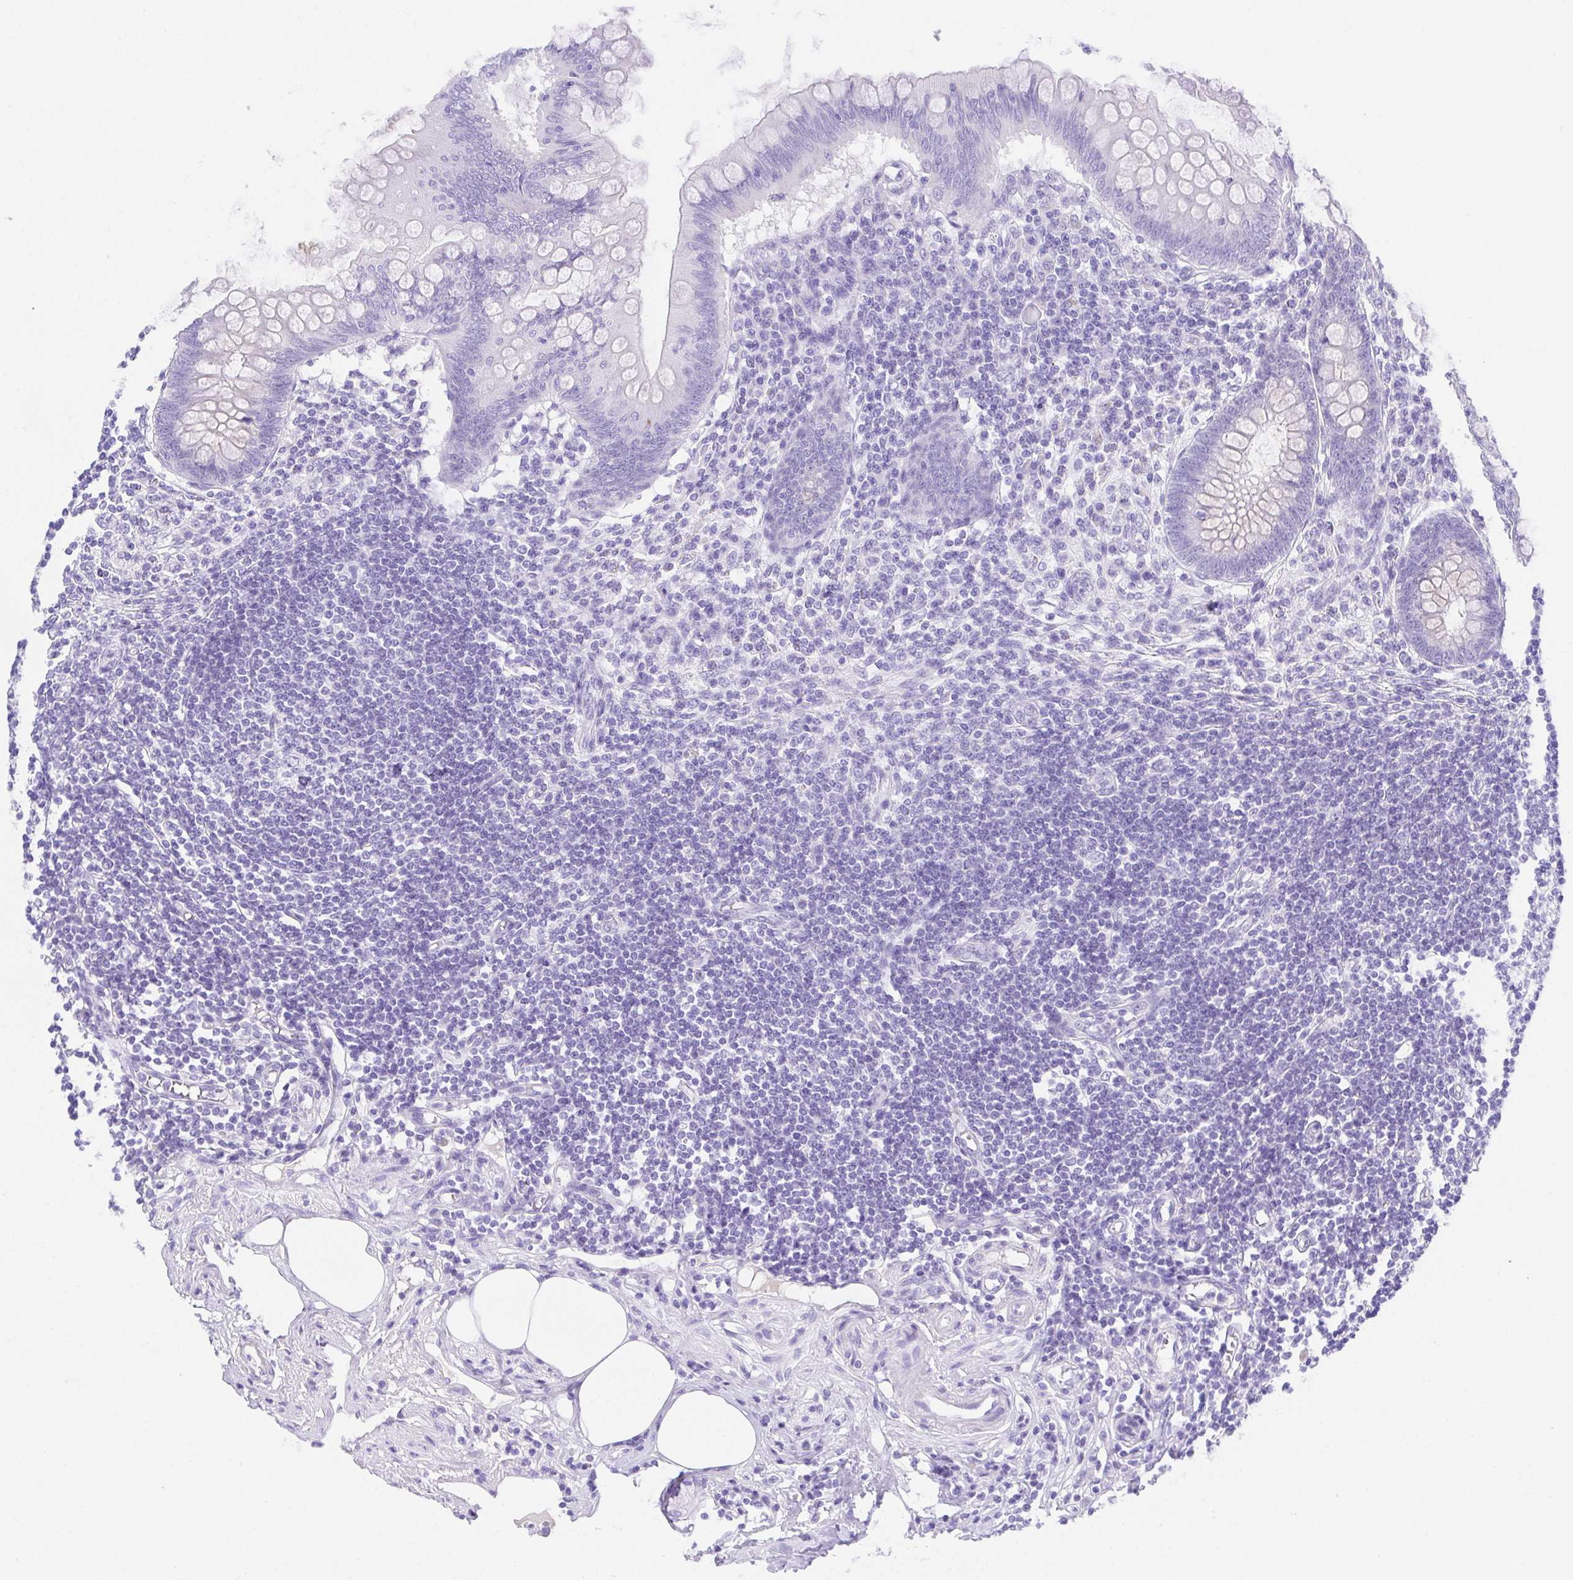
{"staining": {"intensity": "negative", "quantity": "none", "location": "none"}, "tissue": "appendix", "cell_type": "Glandular cells", "image_type": "normal", "snomed": [{"axis": "morphology", "description": "Normal tissue, NOS"}, {"axis": "topography", "description": "Appendix"}], "caption": "Immunohistochemical staining of normal human appendix demonstrates no significant expression in glandular cells. The staining was performed using DAB to visualize the protein expression in brown, while the nuclei were stained in blue with hematoxylin (Magnification: 20x).", "gene": "SPATA4", "patient": {"sex": "female", "age": 57}}